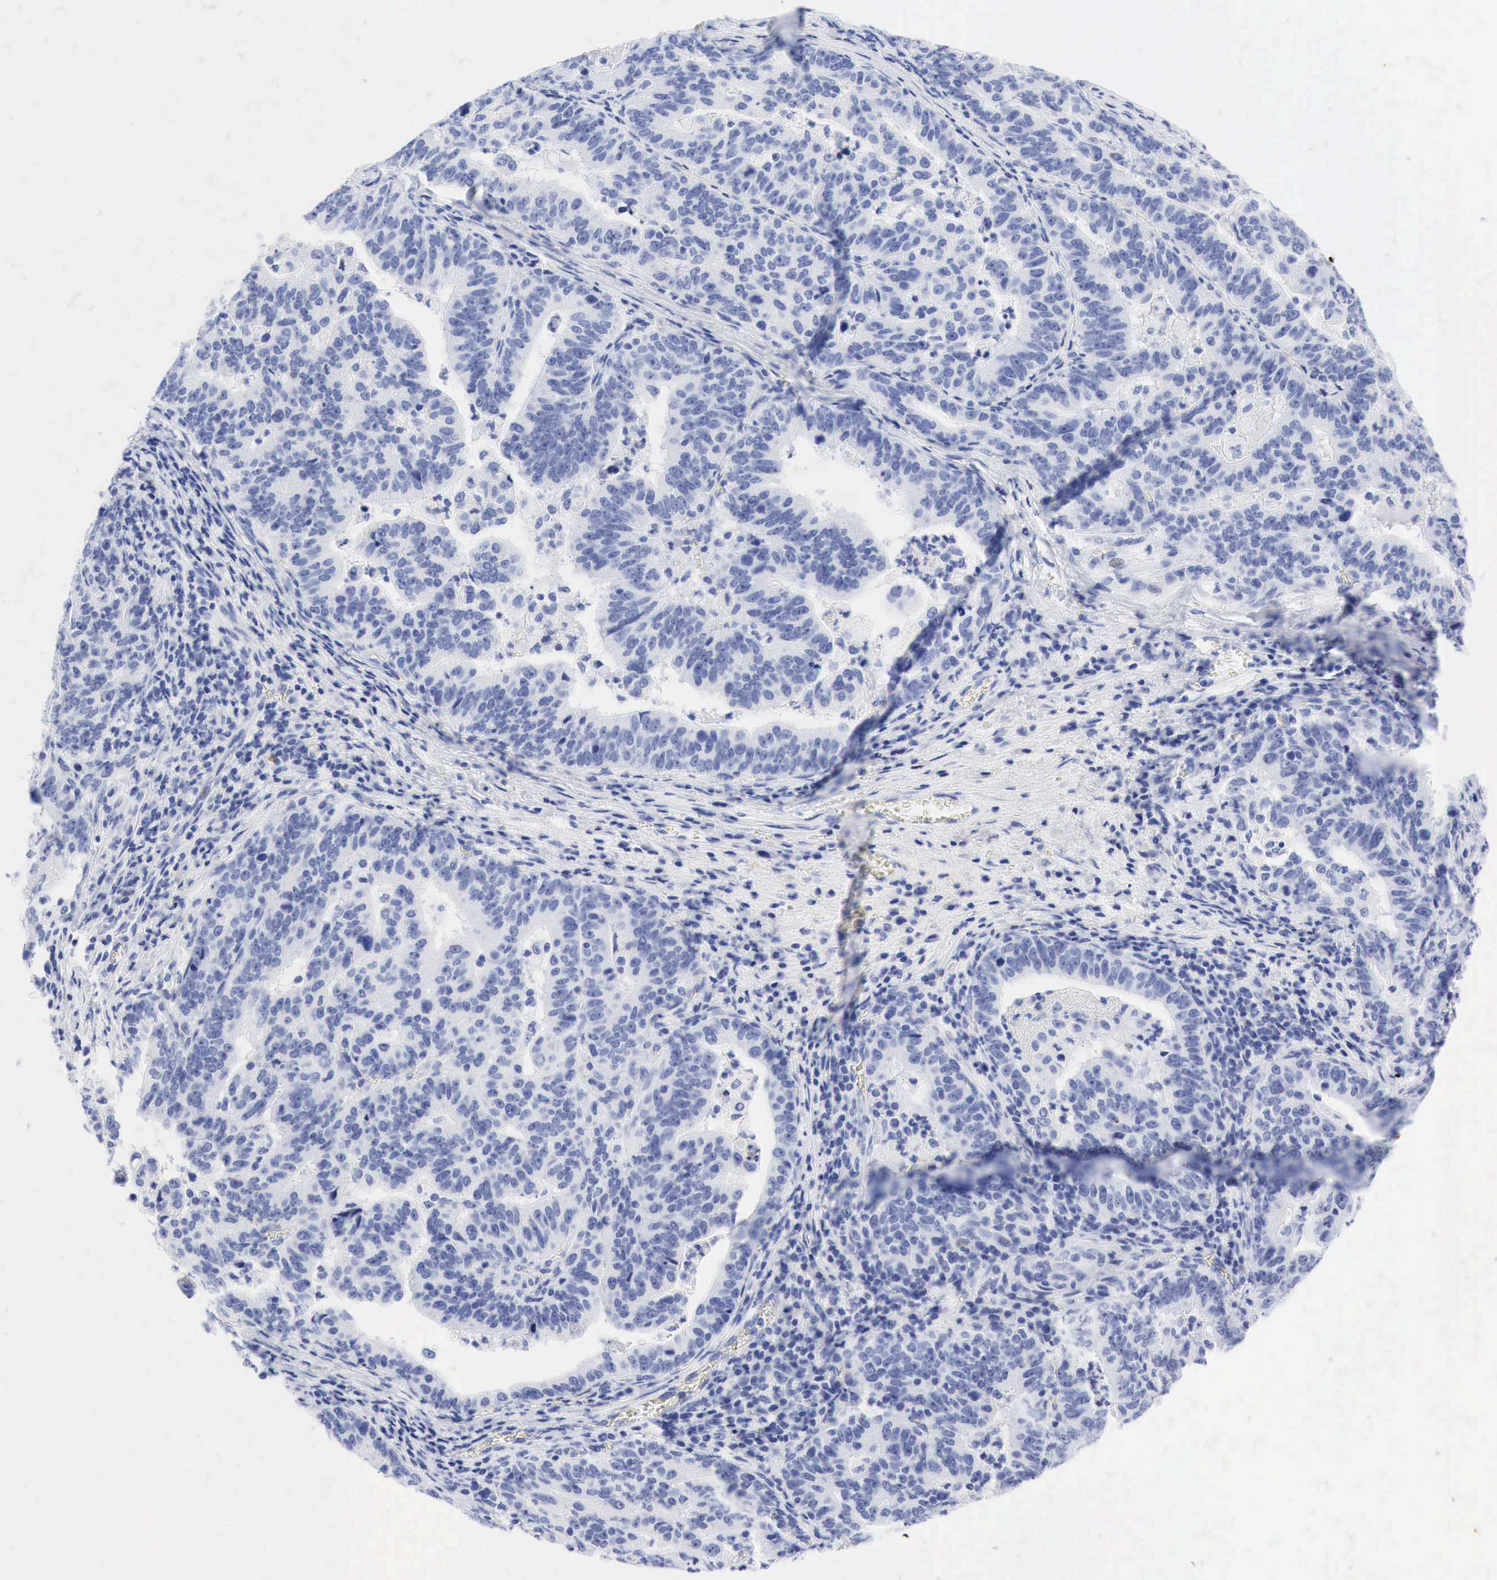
{"staining": {"intensity": "negative", "quantity": "none", "location": "none"}, "tissue": "stomach cancer", "cell_type": "Tumor cells", "image_type": "cancer", "snomed": [{"axis": "morphology", "description": "Adenocarcinoma, NOS"}, {"axis": "topography", "description": "Stomach, upper"}], "caption": "A histopathology image of adenocarcinoma (stomach) stained for a protein demonstrates no brown staining in tumor cells.", "gene": "INHA", "patient": {"sex": "female", "age": 50}}